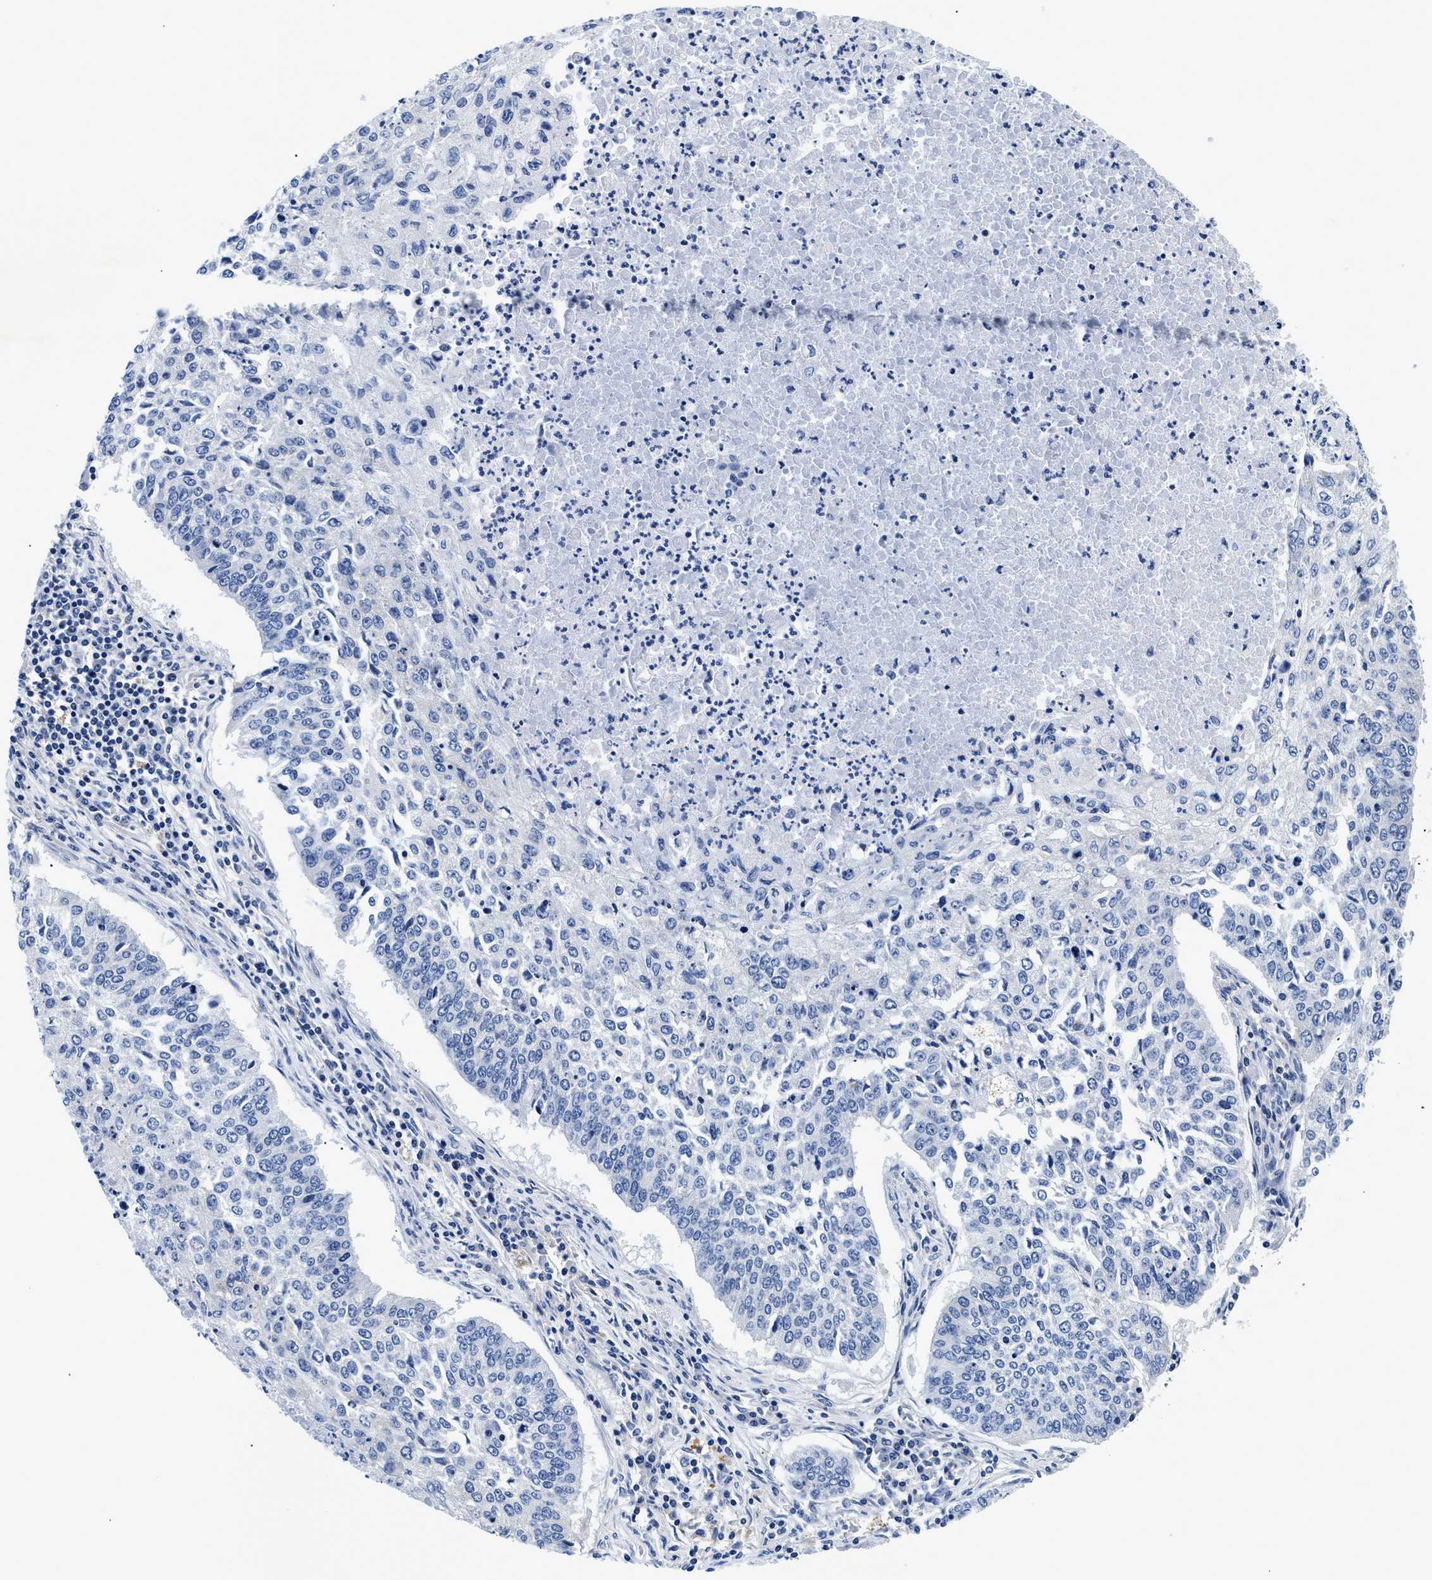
{"staining": {"intensity": "negative", "quantity": "none", "location": "none"}, "tissue": "lung cancer", "cell_type": "Tumor cells", "image_type": "cancer", "snomed": [{"axis": "morphology", "description": "Normal tissue, NOS"}, {"axis": "morphology", "description": "Squamous cell carcinoma, NOS"}, {"axis": "topography", "description": "Cartilage tissue"}, {"axis": "topography", "description": "Bronchus"}, {"axis": "topography", "description": "Lung"}], "caption": "Squamous cell carcinoma (lung) was stained to show a protein in brown. There is no significant expression in tumor cells.", "gene": "MEA1", "patient": {"sex": "female", "age": 49}}